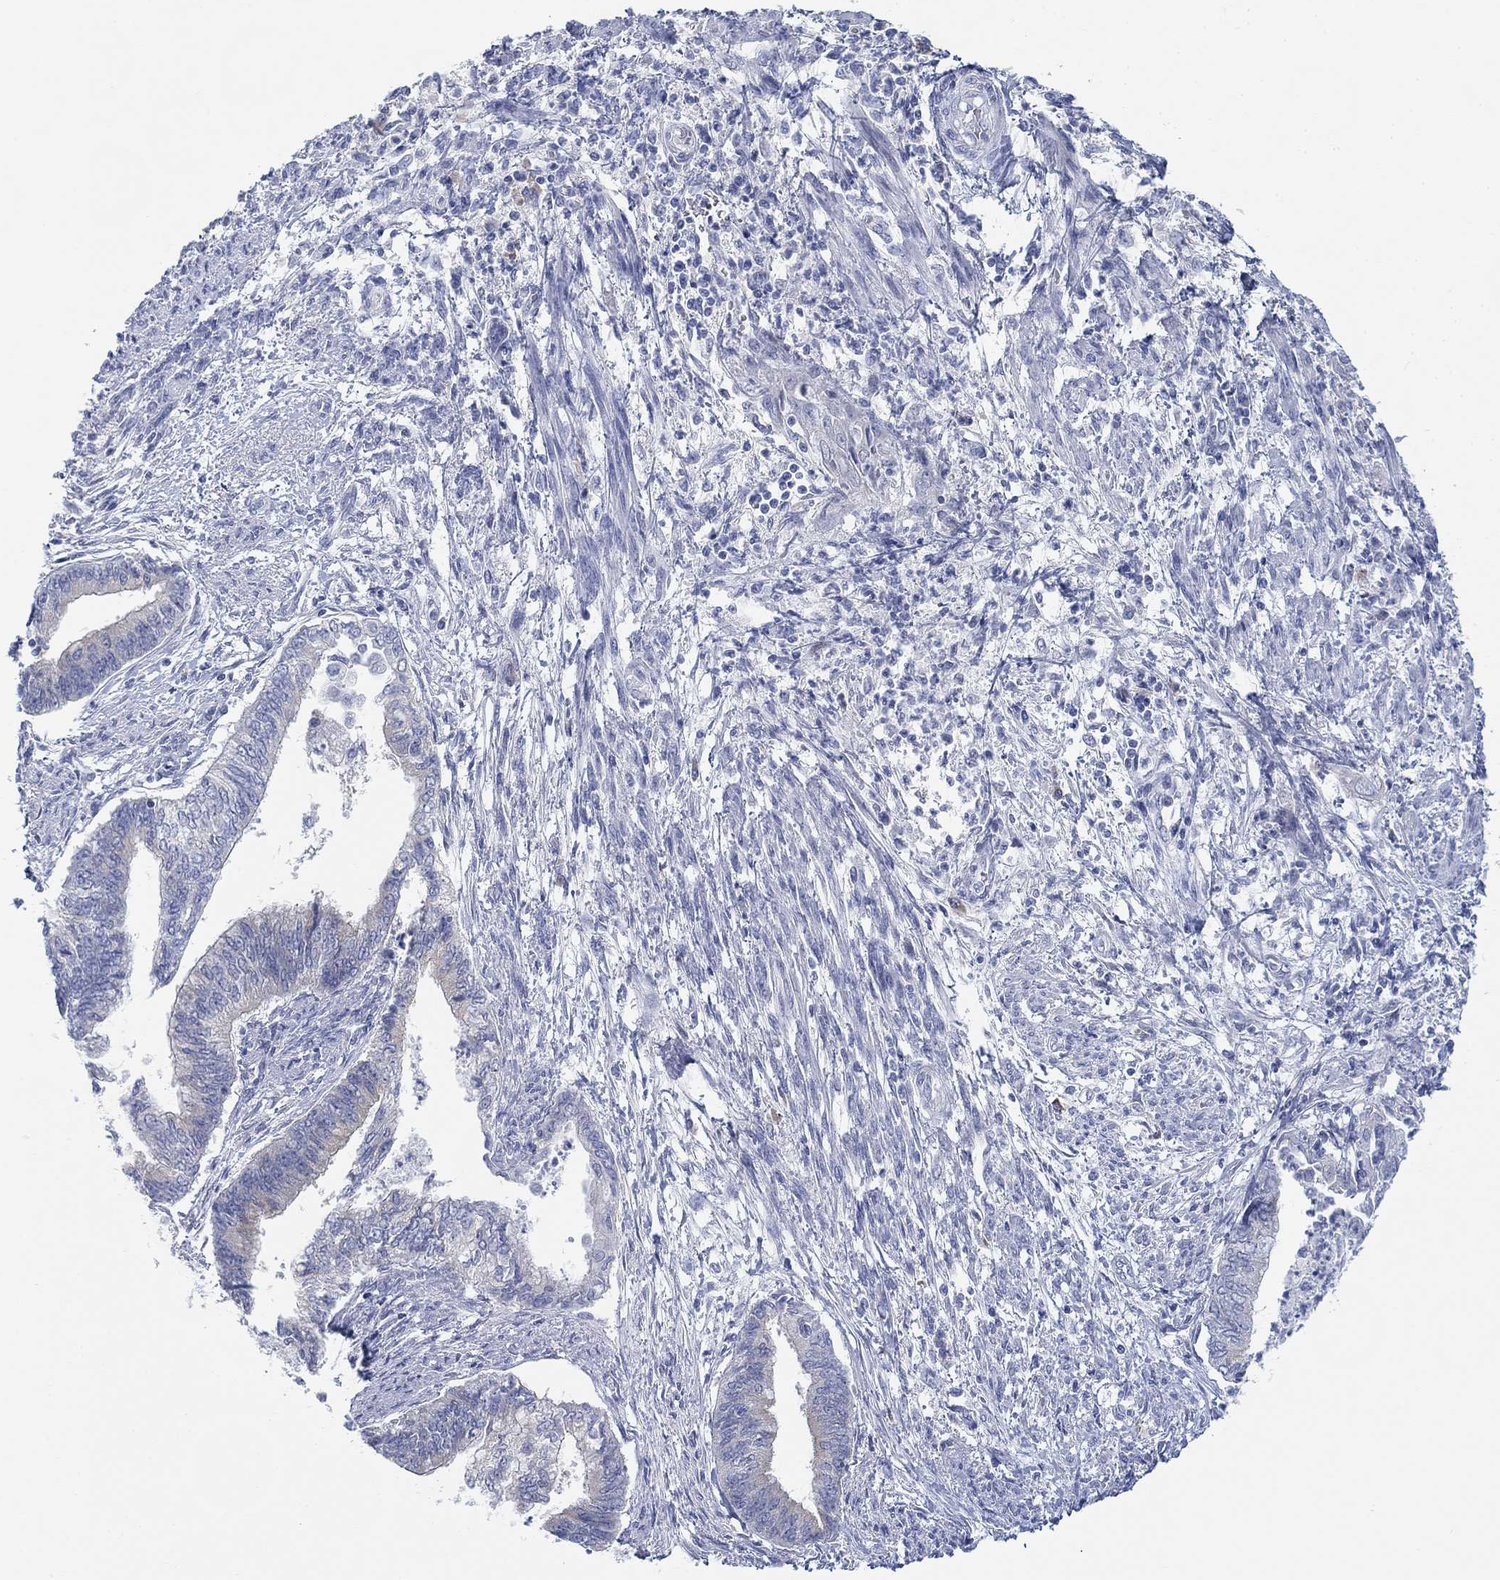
{"staining": {"intensity": "negative", "quantity": "none", "location": "none"}, "tissue": "endometrial cancer", "cell_type": "Tumor cells", "image_type": "cancer", "snomed": [{"axis": "morphology", "description": "Adenocarcinoma, NOS"}, {"axis": "topography", "description": "Endometrium"}], "caption": "Immunohistochemical staining of human endometrial cancer shows no significant staining in tumor cells.", "gene": "GCNA", "patient": {"sex": "female", "age": 65}}